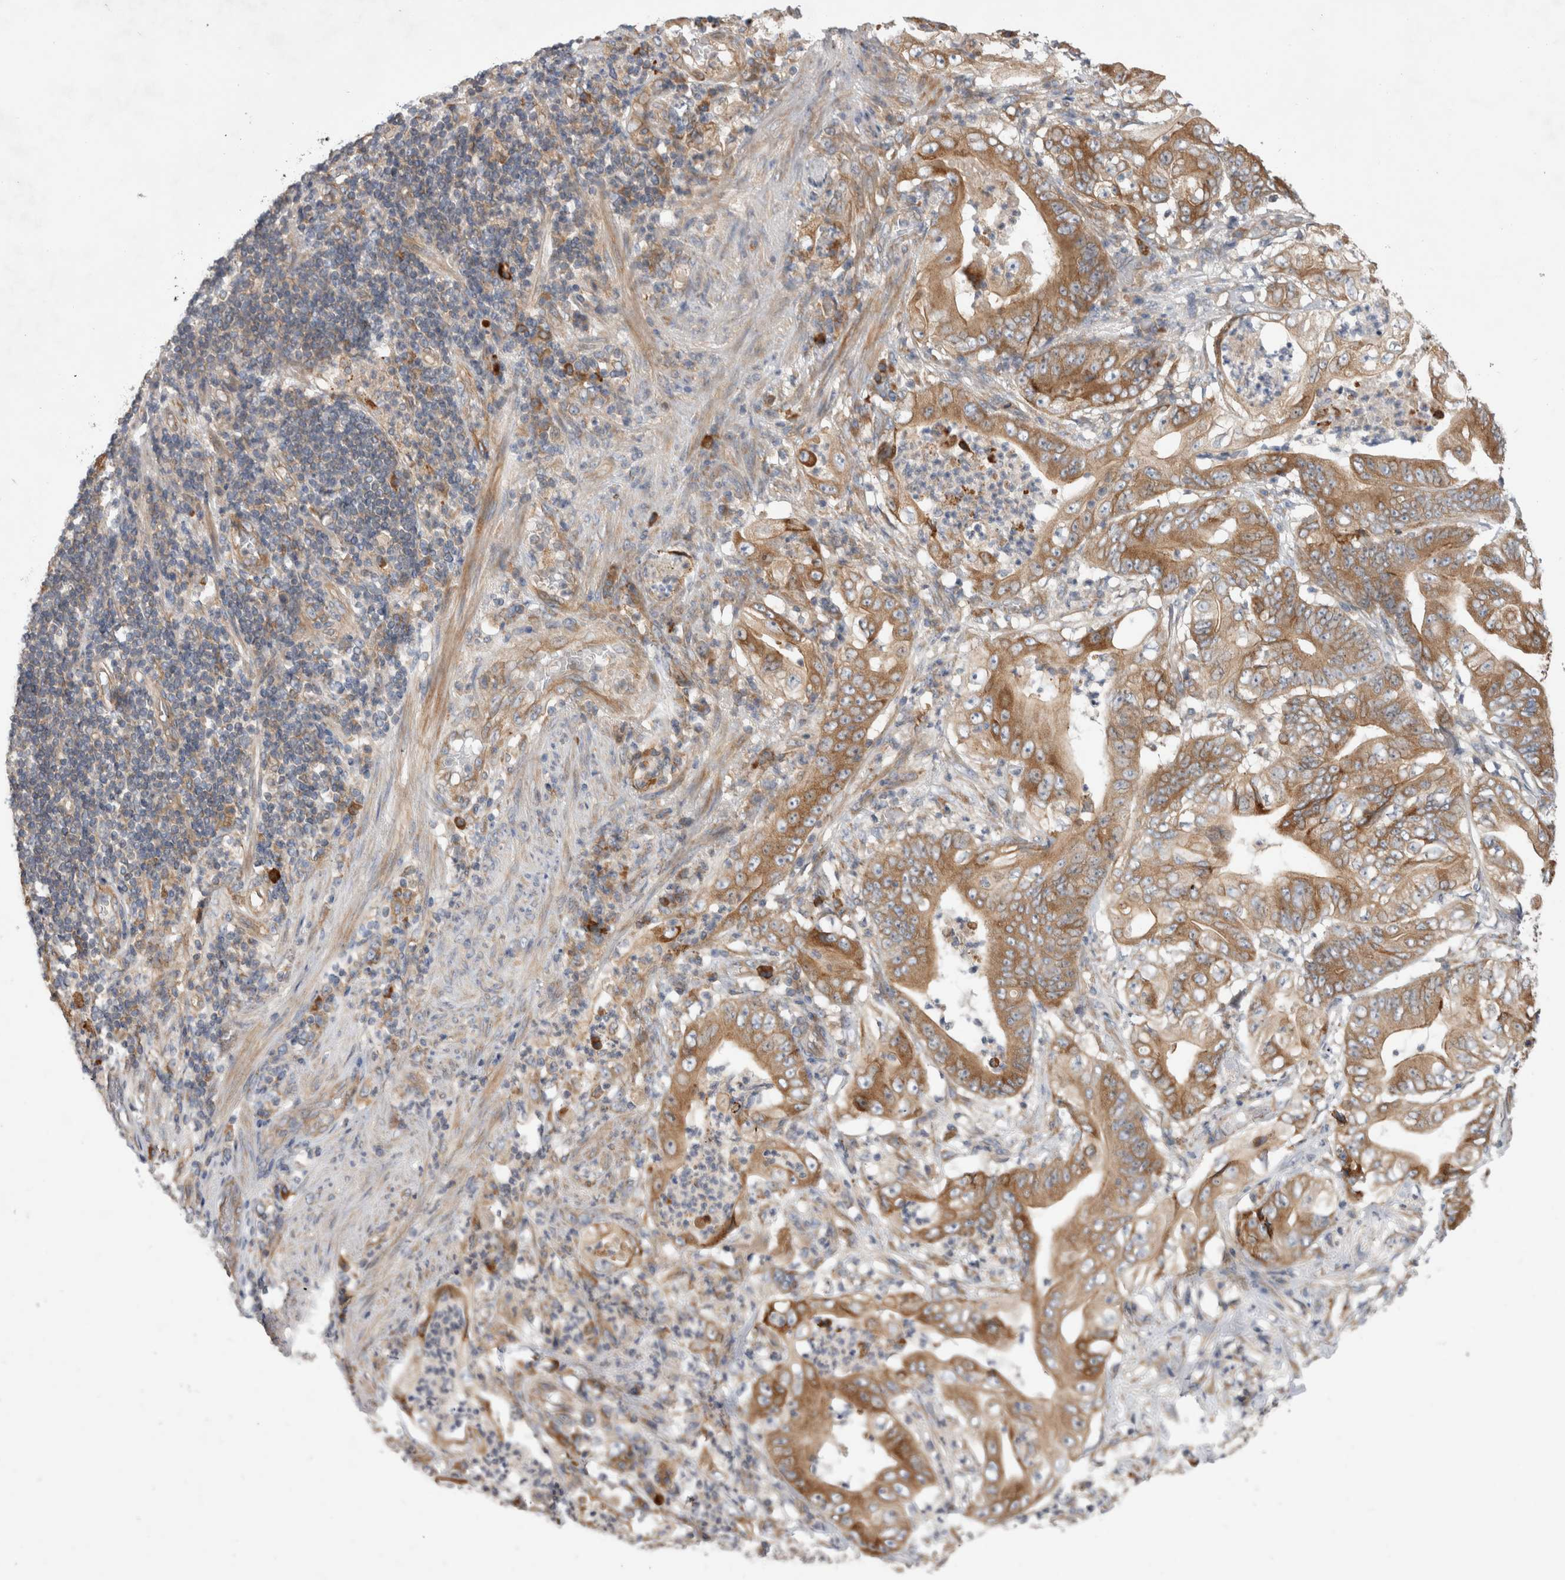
{"staining": {"intensity": "moderate", "quantity": ">75%", "location": "cytoplasmic/membranous"}, "tissue": "stomach cancer", "cell_type": "Tumor cells", "image_type": "cancer", "snomed": [{"axis": "morphology", "description": "Adenocarcinoma, NOS"}, {"axis": "topography", "description": "Stomach"}], "caption": "Immunohistochemistry (IHC) image of neoplastic tissue: human adenocarcinoma (stomach) stained using immunohistochemistry (IHC) demonstrates medium levels of moderate protein expression localized specifically in the cytoplasmic/membranous of tumor cells, appearing as a cytoplasmic/membranous brown color.", "gene": "PDCD10", "patient": {"sex": "female", "age": 73}}